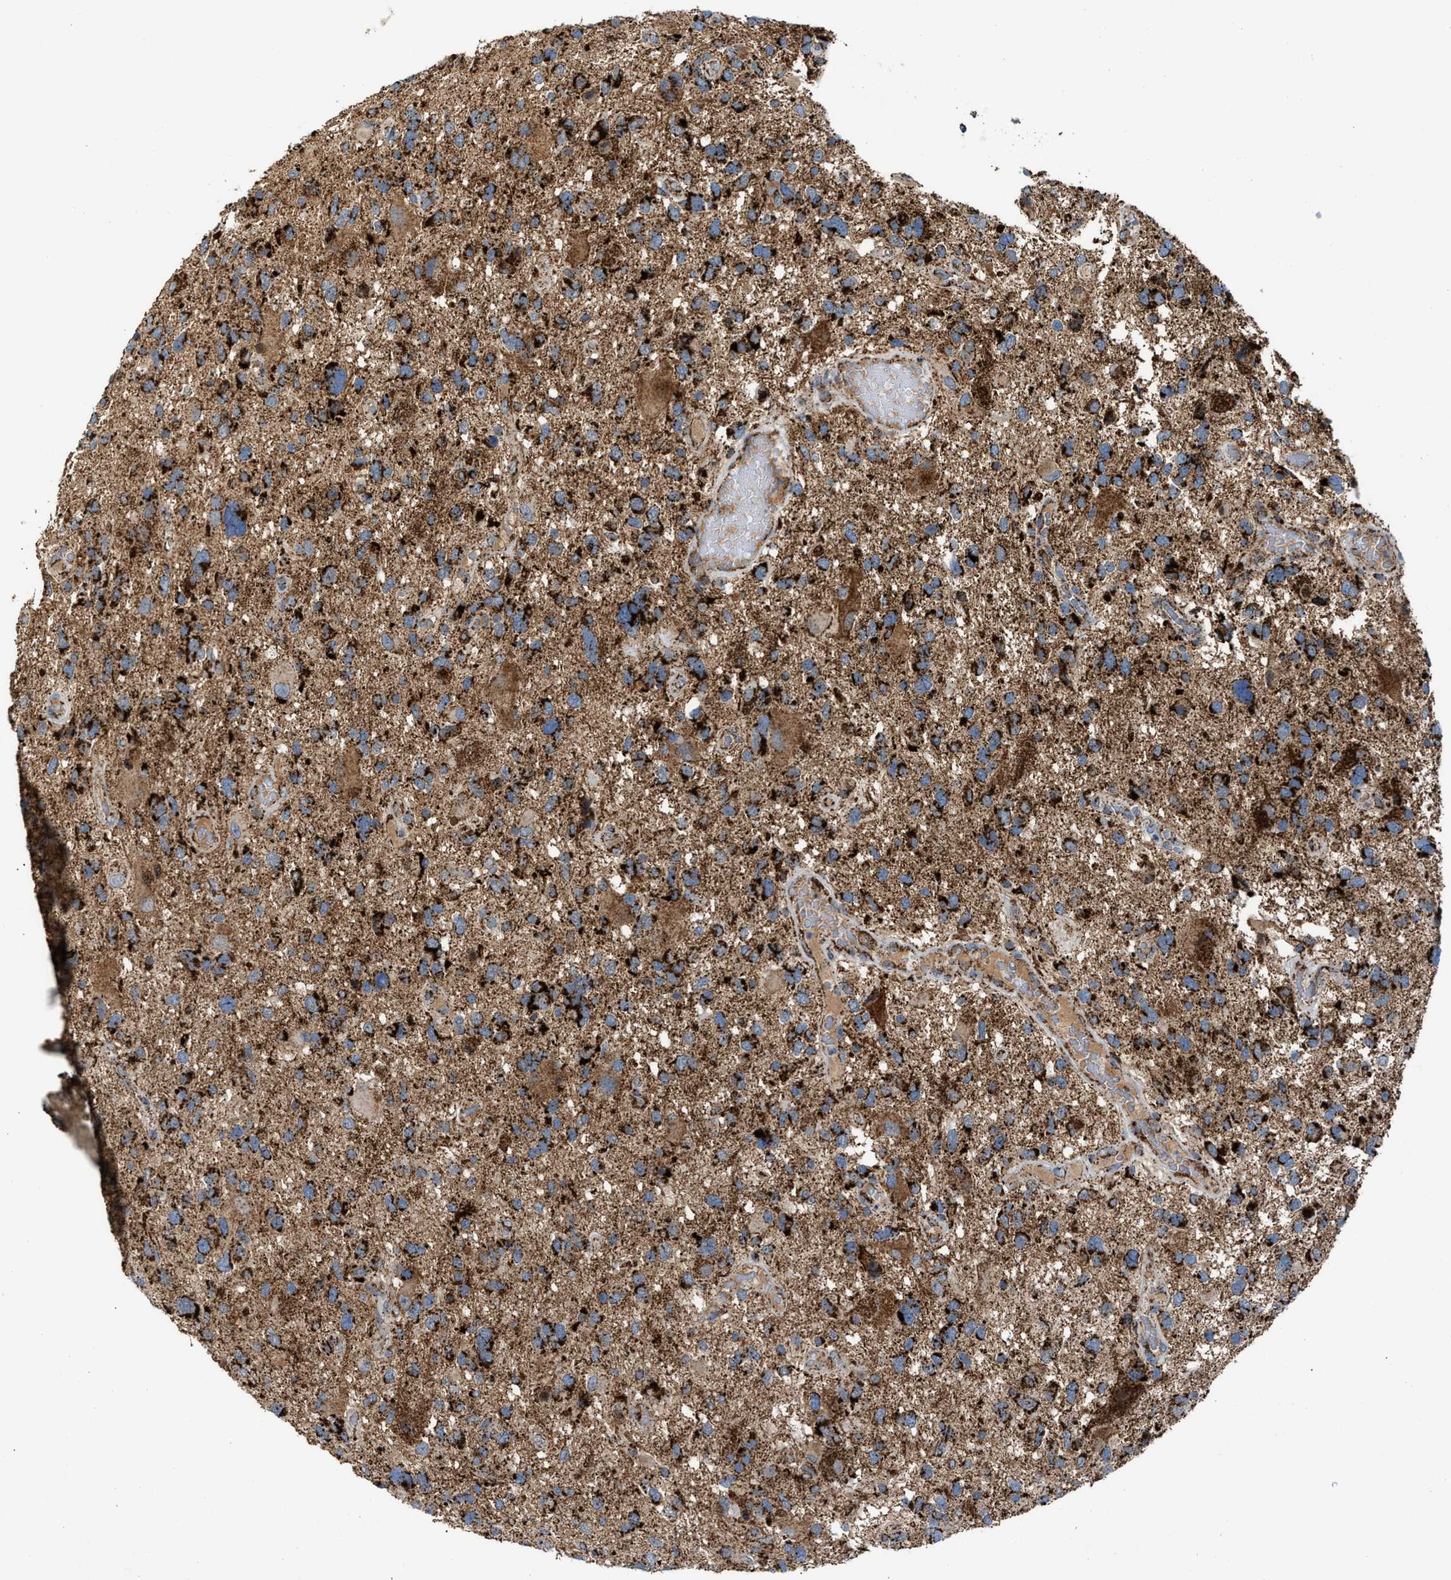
{"staining": {"intensity": "strong", "quantity": ">75%", "location": "cytoplasmic/membranous"}, "tissue": "glioma", "cell_type": "Tumor cells", "image_type": "cancer", "snomed": [{"axis": "morphology", "description": "Glioma, malignant, High grade"}, {"axis": "topography", "description": "Brain"}], "caption": "Glioma tissue exhibits strong cytoplasmic/membranous staining in approximately >75% of tumor cells", "gene": "PMPCA", "patient": {"sex": "male", "age": 33}}